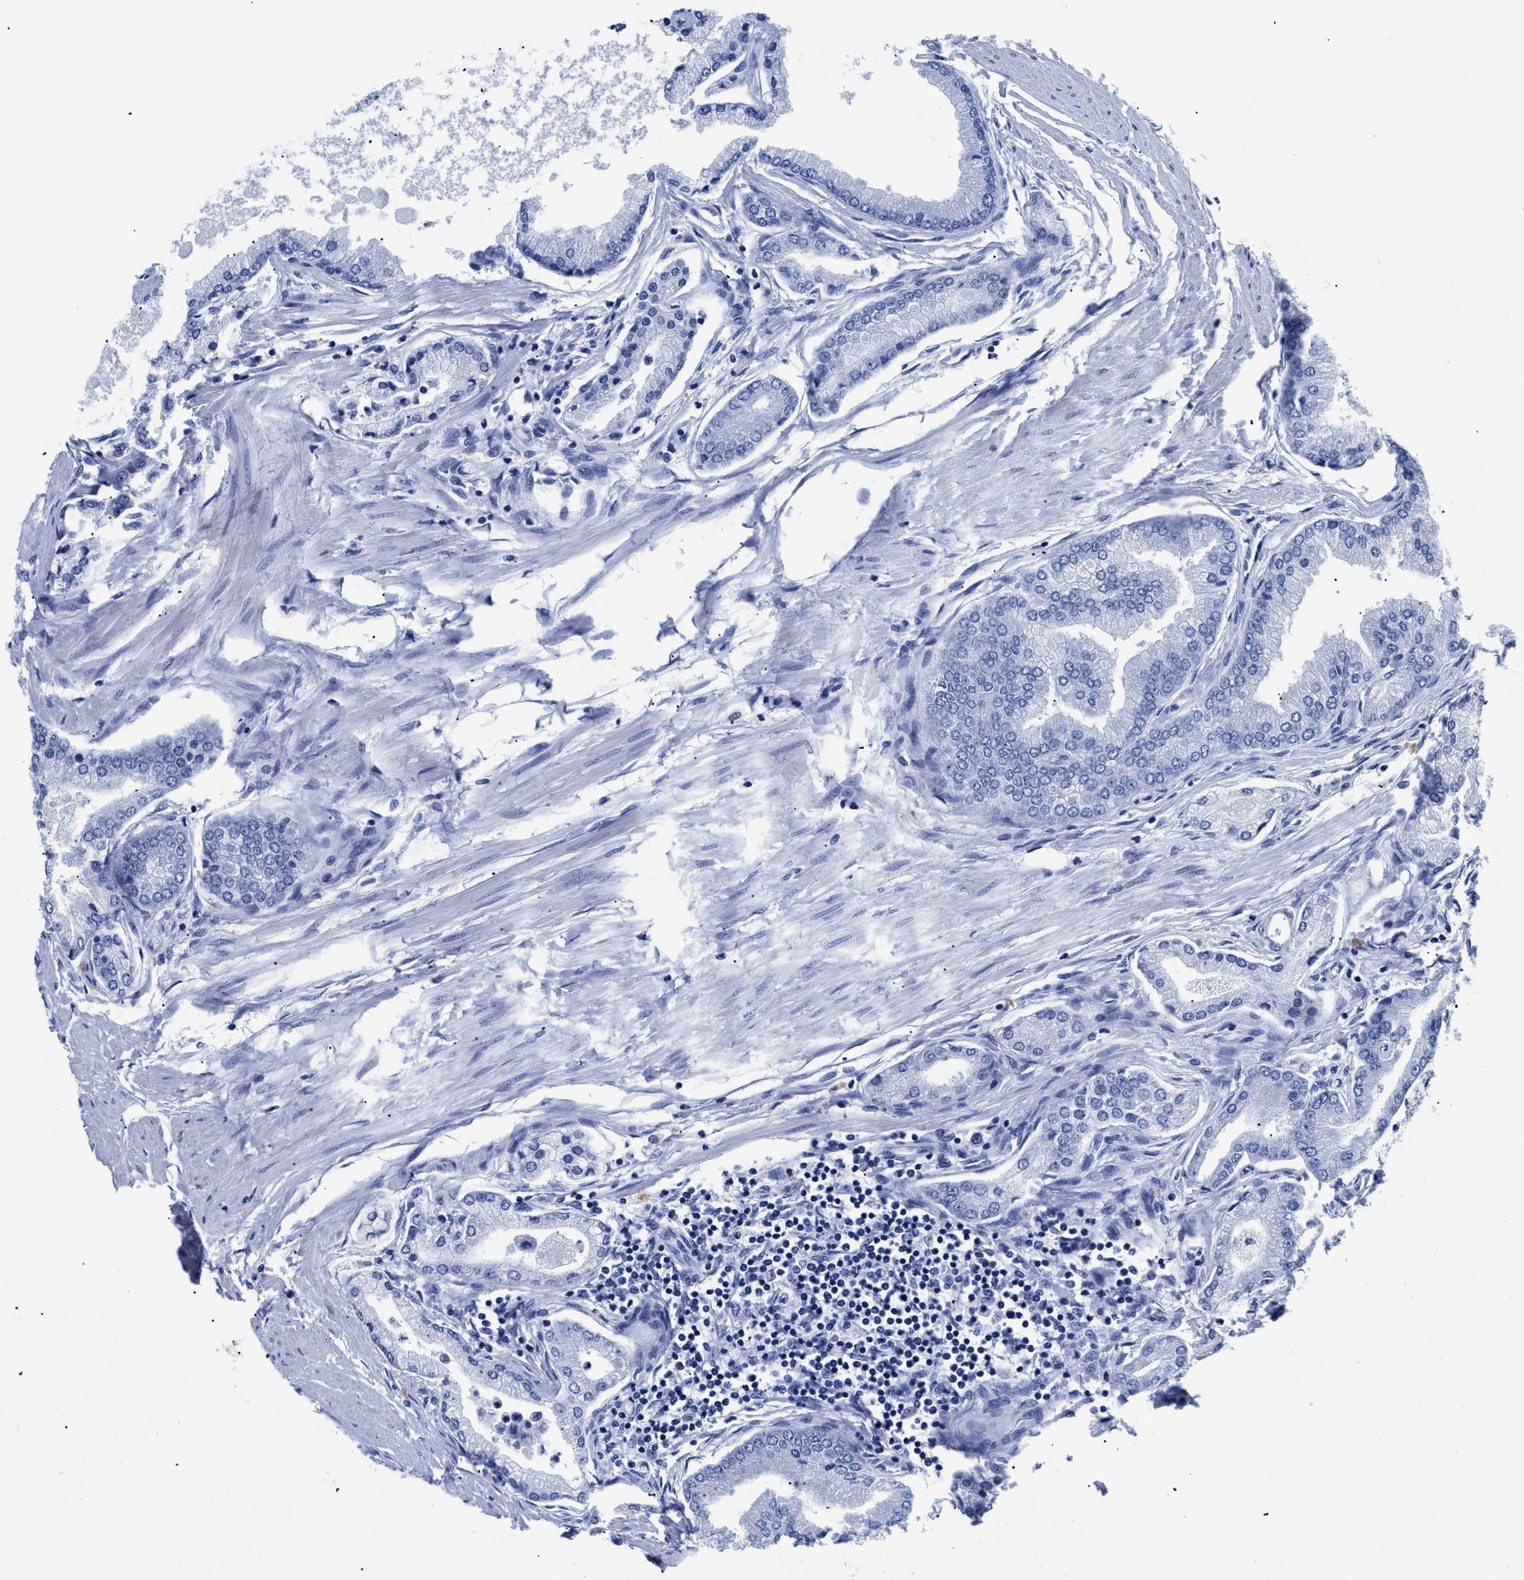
{"staining": {"intensity": "negative", "quantity": "none", "location": "none"}, "tissue": "prostate cancer", "cell_type": "Tumor cells", "image_type": "cancer", "snomed": [{"axis": "morphology", "description": "Adenocarcinoma, High grade"}, {"axis": "topography", "description": "Prostate"}], "caption": "An IHC histopathology image of high-grade adenocarcinoma (prostate) is shown. There is no staining in tumor cells of high-grade adenocarcinoma (prostate).", "gene": "DUSP26", "patient": {"sex": "male", "age": 61}}